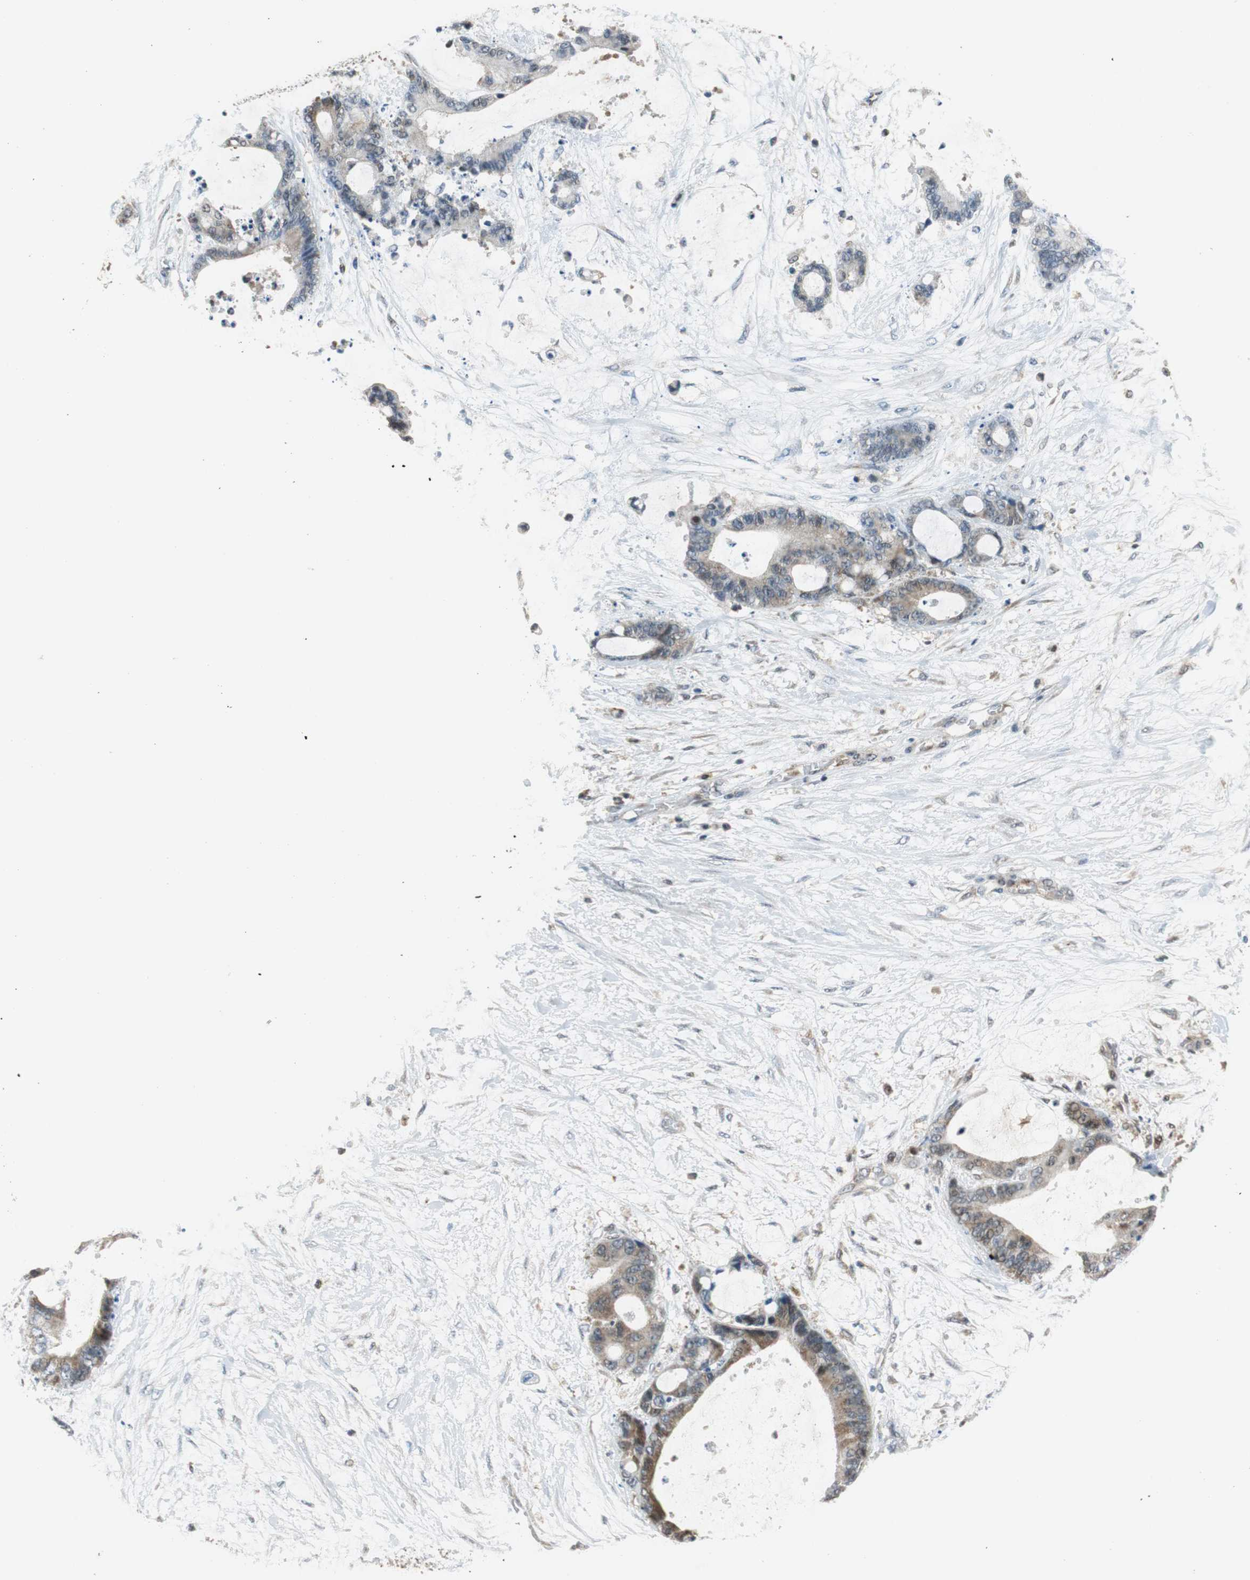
{"staining": {"intensity": "weak", "quantity": "25%-75%", "location": "cytoplasmic/membranous"}, "tissue": "liver cancer", "cell_type": "Tumor cells", "image_type": "cancer", "snomed": [{"axis": "morphology", "description": "Cholangiocarcinoma"}, {"axis": "topography", "description": "Liver"}], "caption": "Weak cytoplasmic/membranous expression for a protein is appreciated in approximately 25%-75% of tumor cells of liver cancer (cholangiocarcinoma) using IHC.", "gene": "GSDMD", "patient": {"sex": "female", "age": 73}}